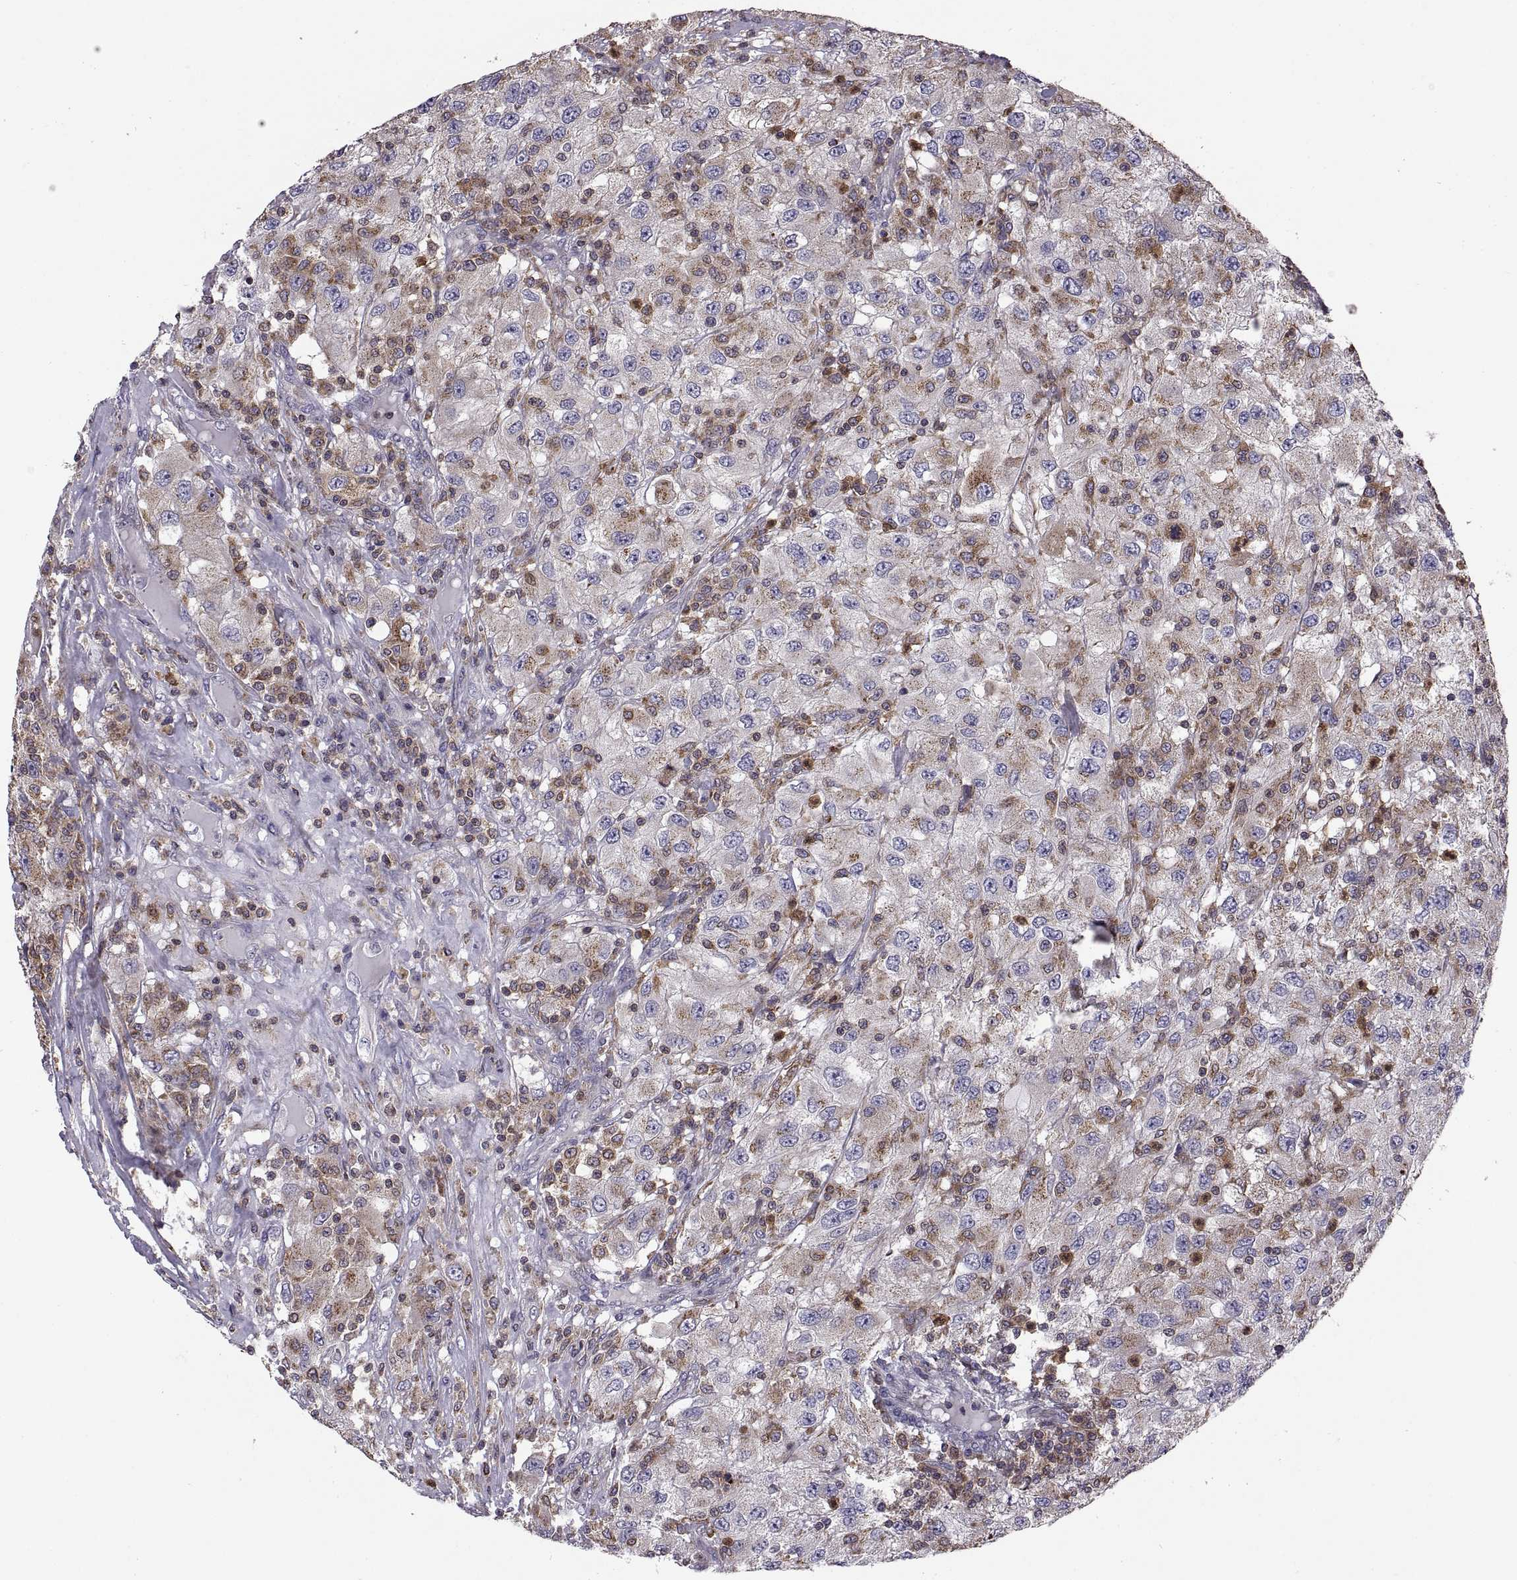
{"staining": {"intensity": "moderate", "quantity": "<25%", "location": "cytoplasmic/membranous"}, "tissue": "renal cancer", "cell_type": "Tumor cells", "image_type": "cancer", "snomed": [{"axis": "morphology", "description": "Adenocarcinoma, NOS"}, {"axis": "topography", "description": "Kidney"}], "caption": "Moderate cytoplasmic/membranous positivity for a protein is identified in about <25% of tumor cells of renal adenocarcinoma using immunohistochemistry.", "gene": "ACAP1", "patient": {"sex": "female", "age": 67}}